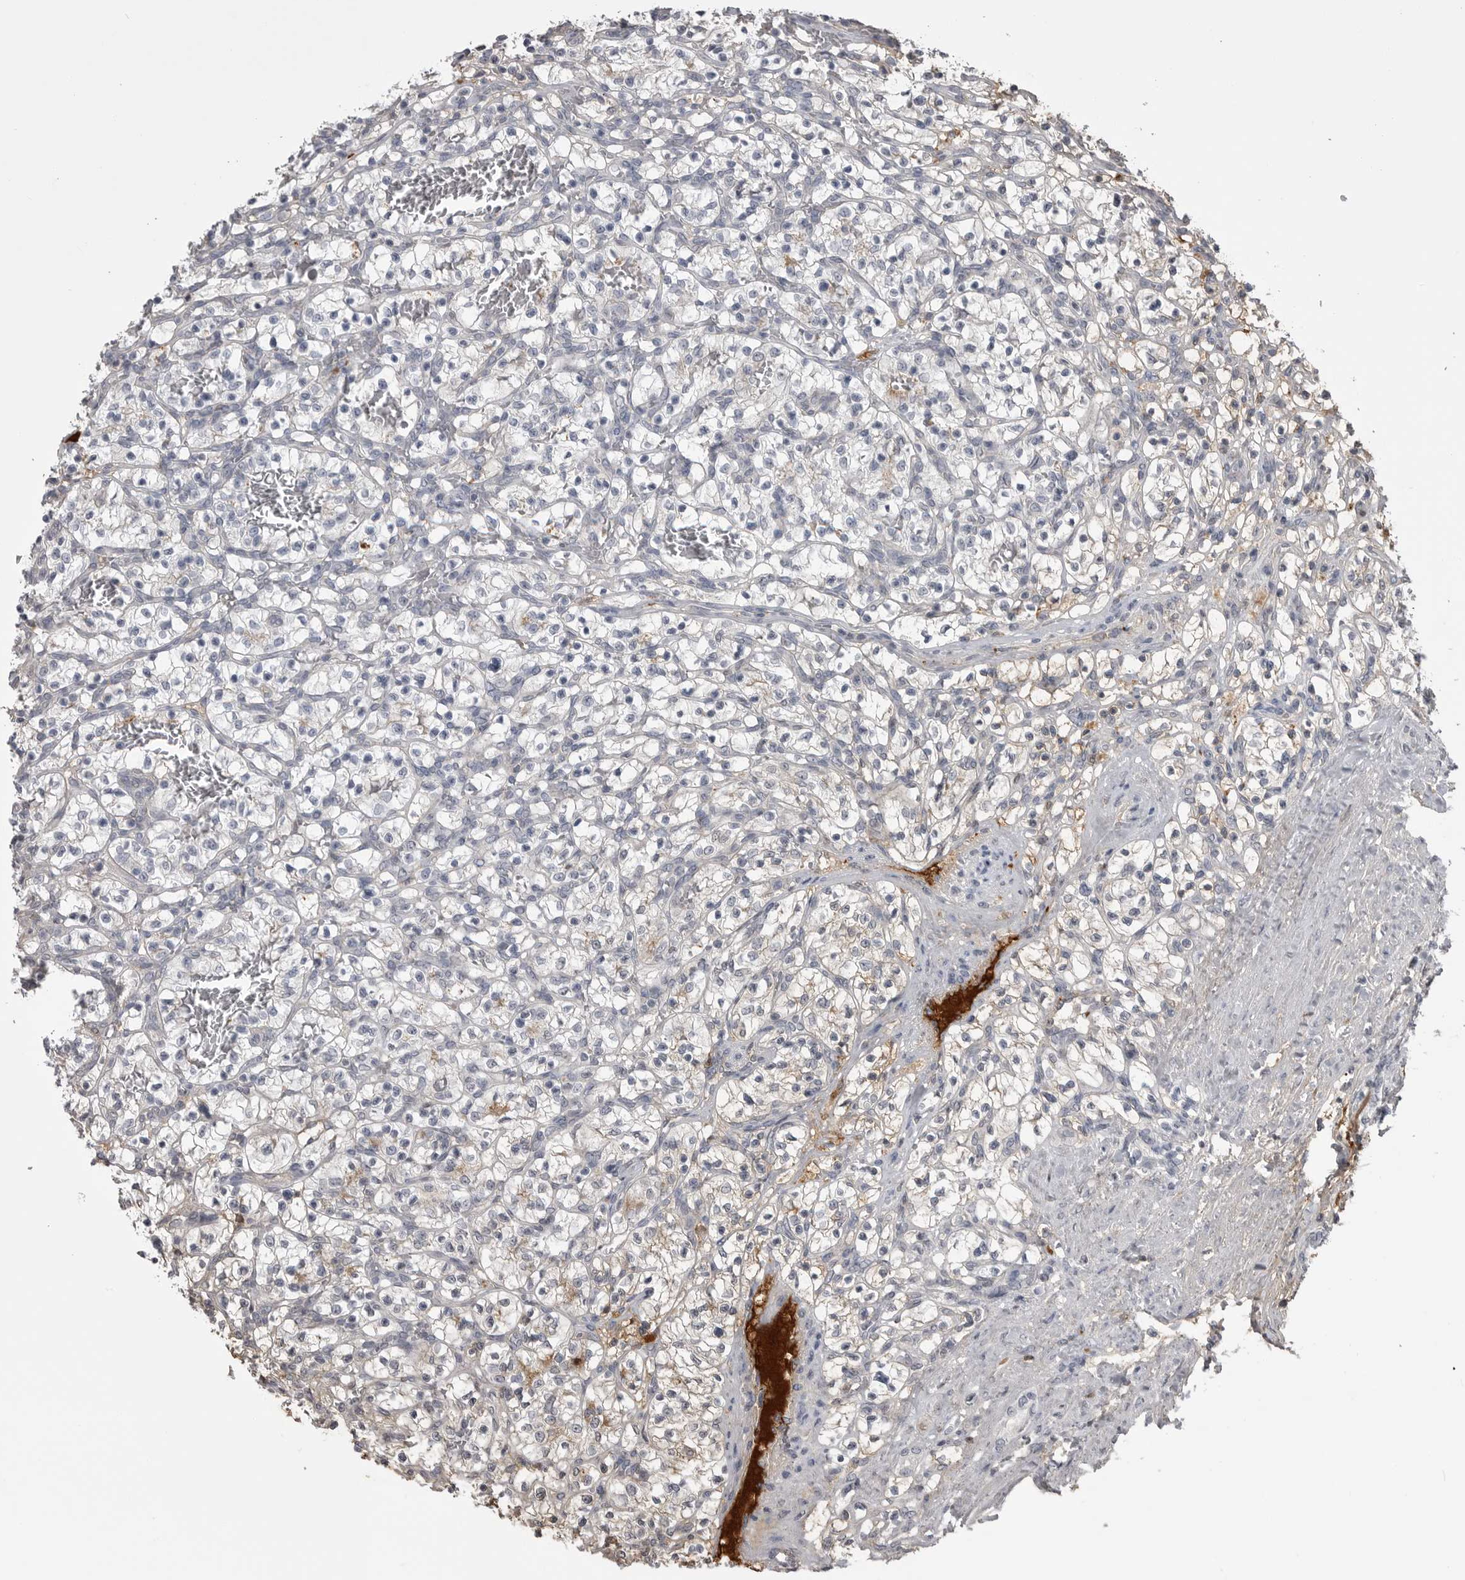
{"staining": {"intensity": "negative", "quantity": "none", "location": "none"}, "tissue": "renal cancer", "cell_type": "Tumor cells", "image_type": "cancer", "snomed": [{"axis": "morphology", "description": "Adenocarcinoma, NOS"}, {"axis": "topography", "description": "Kidney"}], "caption": "Human adenocarcinoma (renal) stained for a protein using immunohistochemistry (IHC) shows no staining in tumor cells.", "gene": "AHSG", "patient": {"sex": "female", "age": 57}}